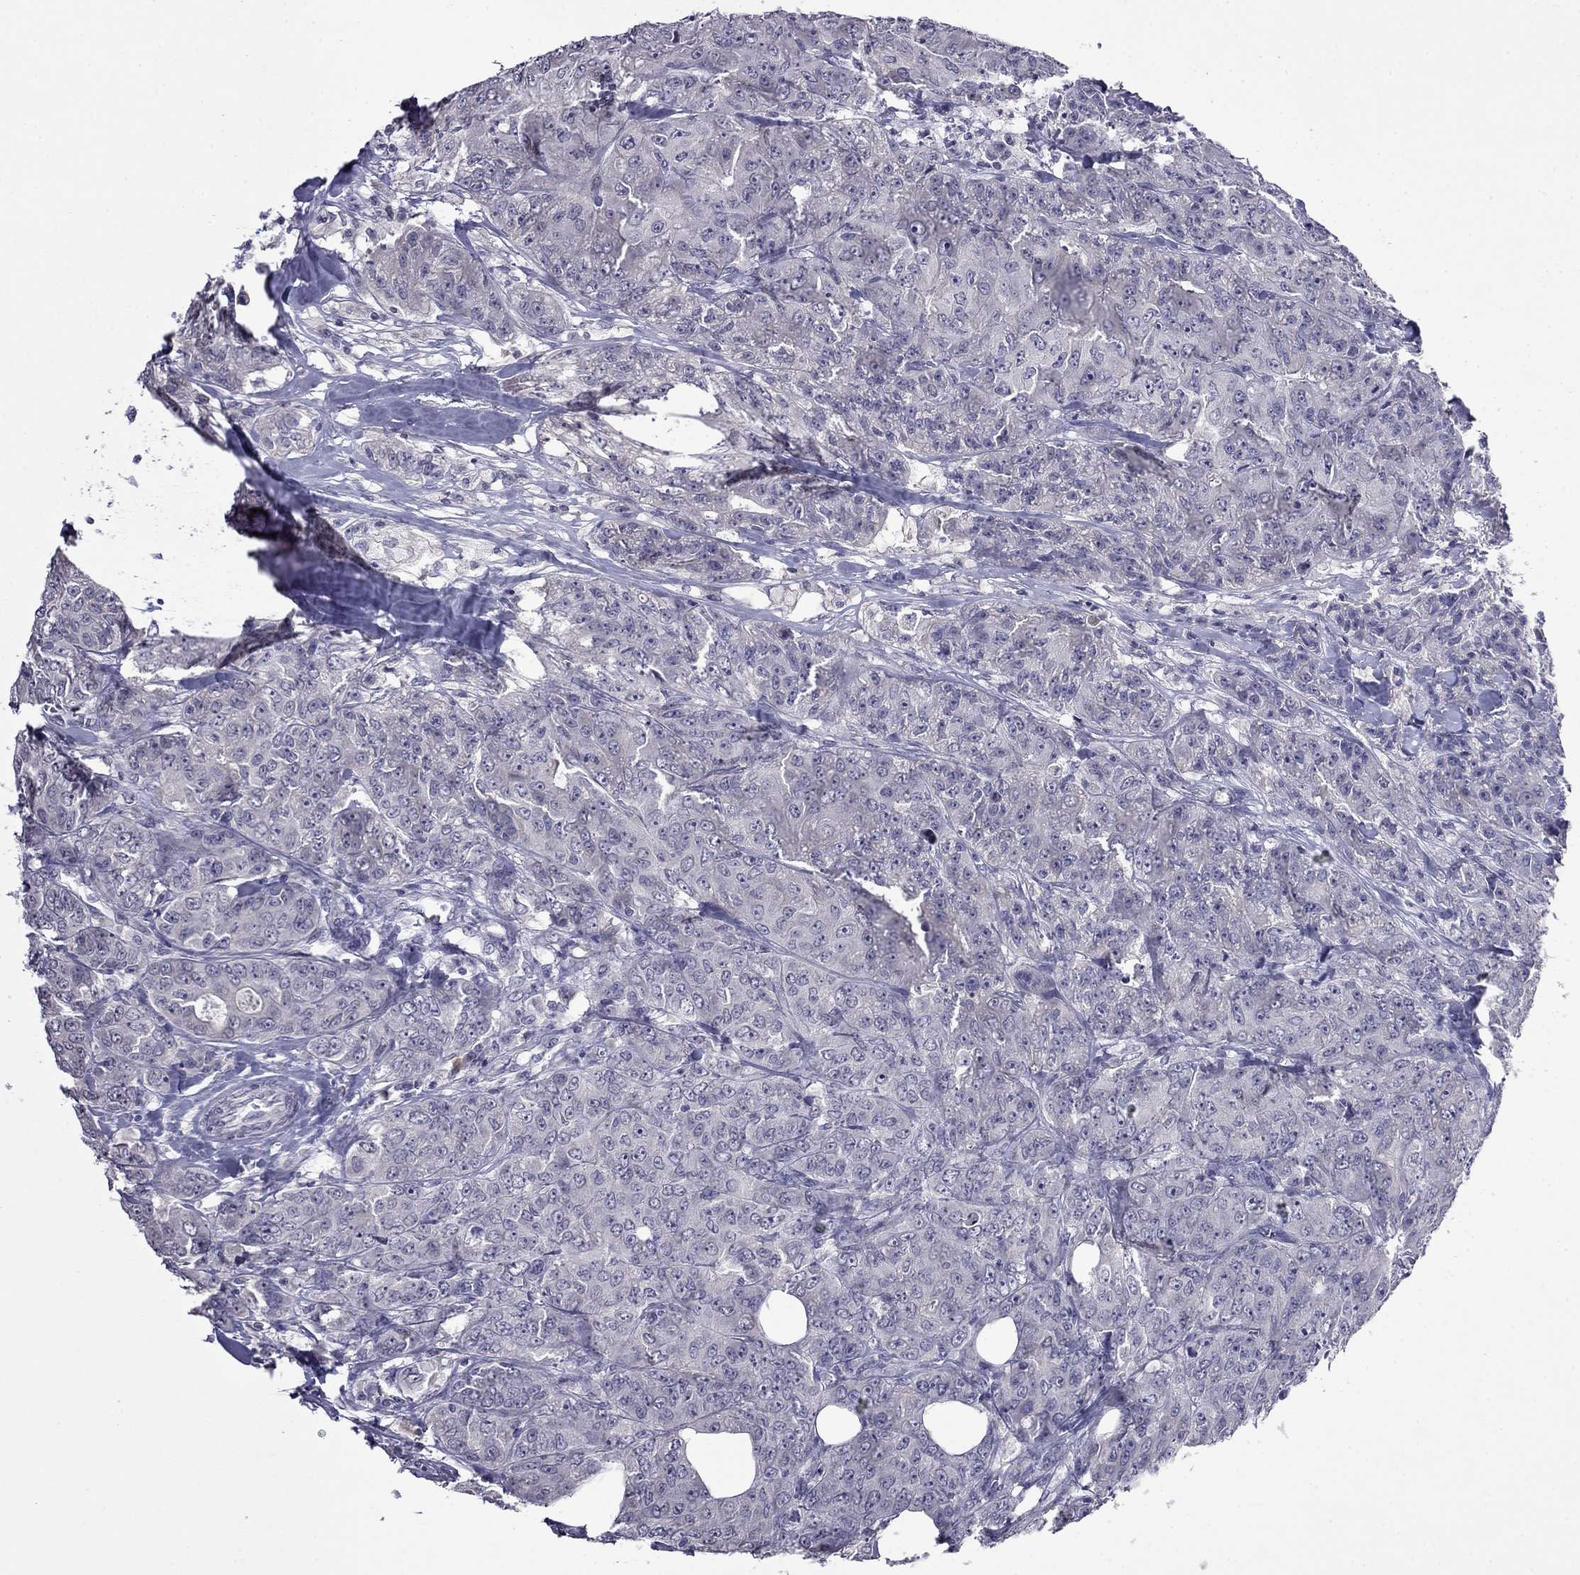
{"staining": {"intensity": "negative", "quantity": "none", "location": "none"}, "tissue": "breast cancer", "cell_type": "Tumor cells", "image_type": "cancer", "snomed": [{"axis": "morphology", "description": "Duct carcinoma"}, {"axis": "topography", "description": "Breast"}], "caption": "Immunohistochemistry (IHC) of breast invasive ductal carcinoma shows no expression in tumor cells.", "gene": "STAR", "patient": {"sex": "female", "age": 43}}